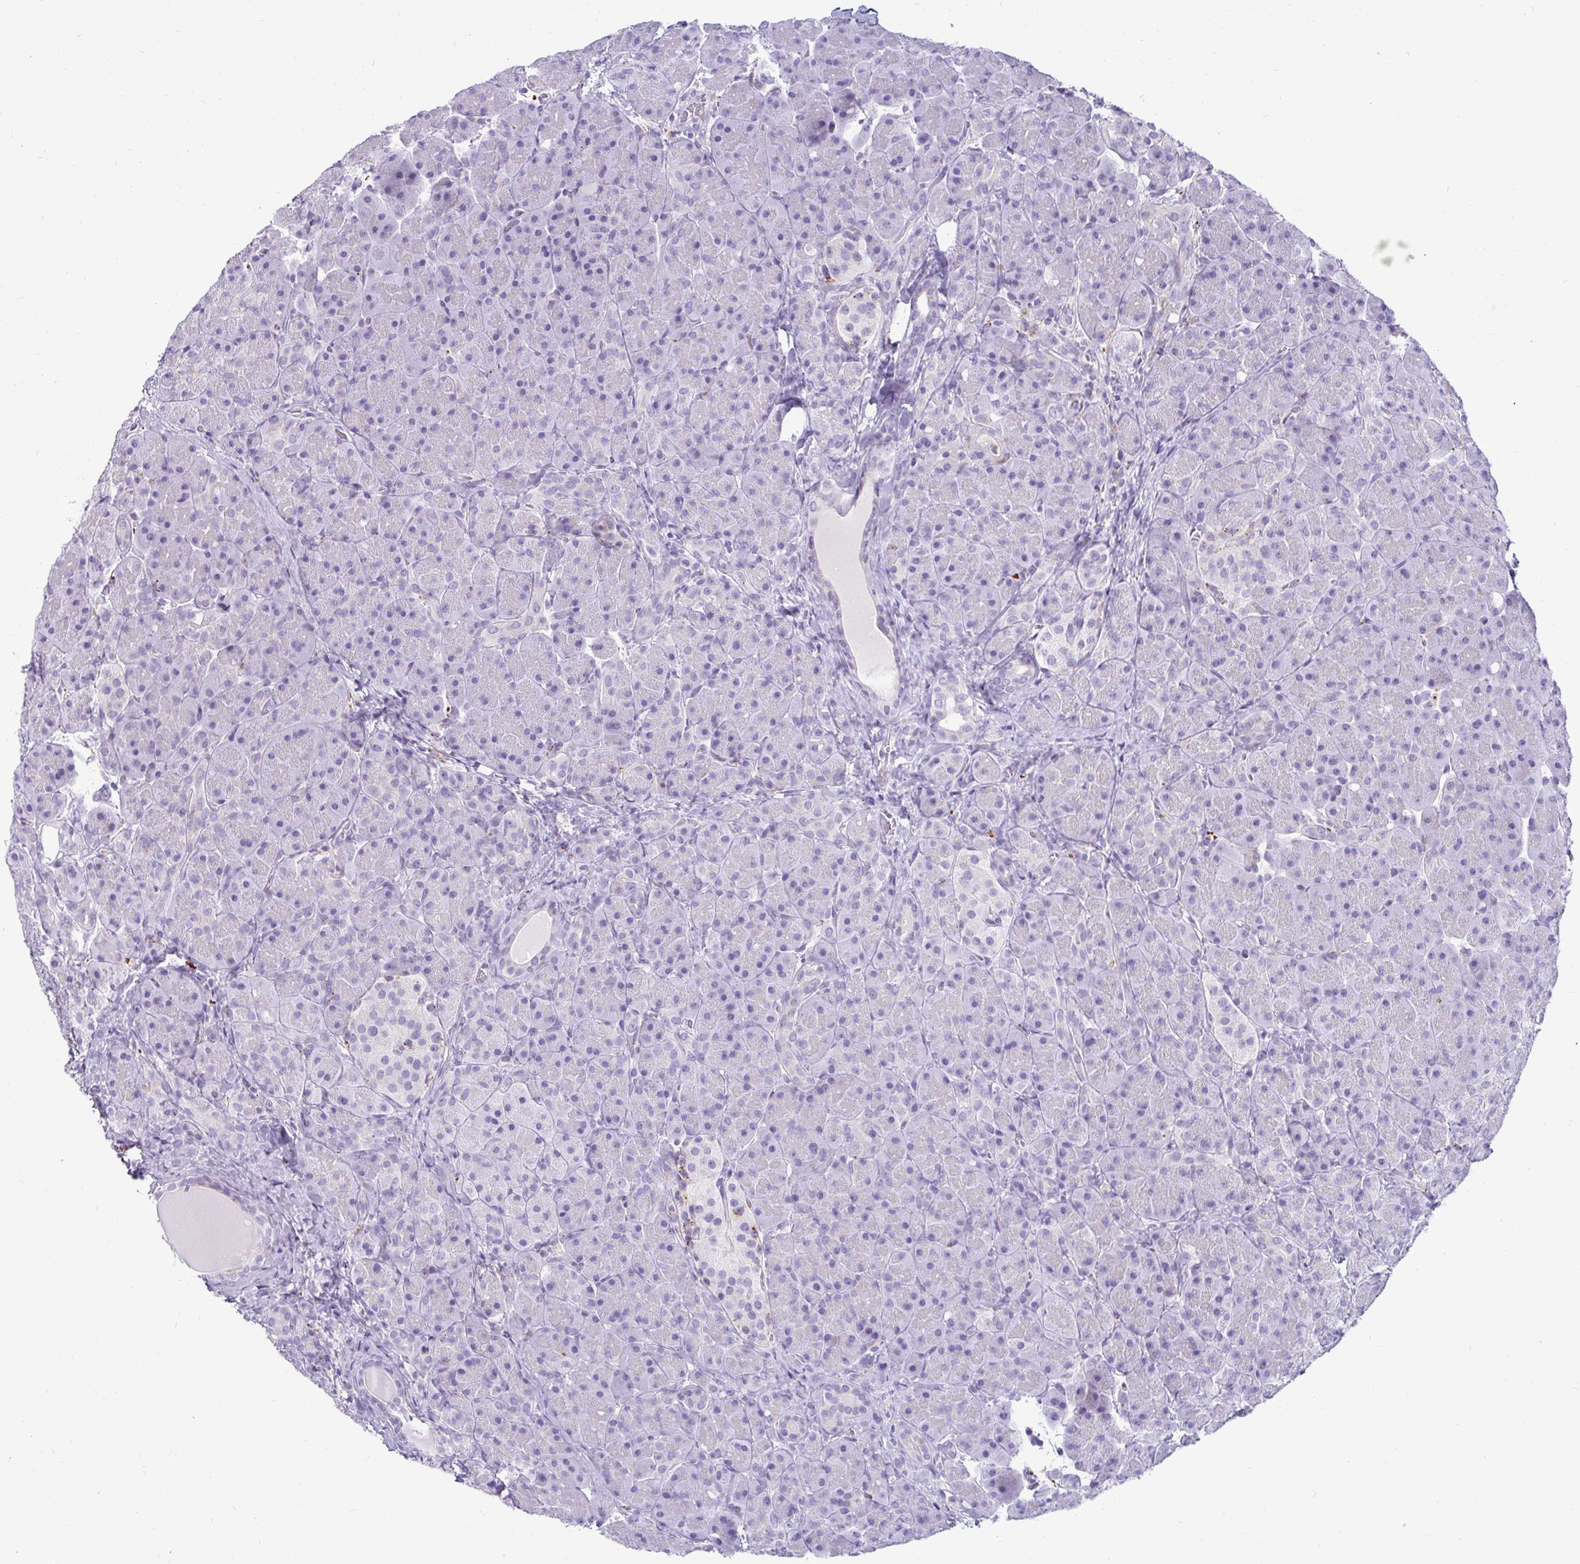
{"staining": {"intensity": "negative", "quantity": "none", "location": "none"}, "tissue": "pancreas", "cell_type": "Exocrine glandular cells", "image_type": "normal", "snomed": [{"axis": "morphology", "description": "Normal tissue, NOS"}, {"axis": "topography", "description": "Pancreas"}], "caption": "Exocrine glandular cells show no significant expression in unremarkable pancreas. The staining was performed using DAB (3,3'-diaminobenzidine) to visualize the protein expression in brown, while the nuclei were stained in blue with hematoxylin (Magnification: 20x).", "gene": "CTSZ", "patient": {"sex": "male", "age": 55}}